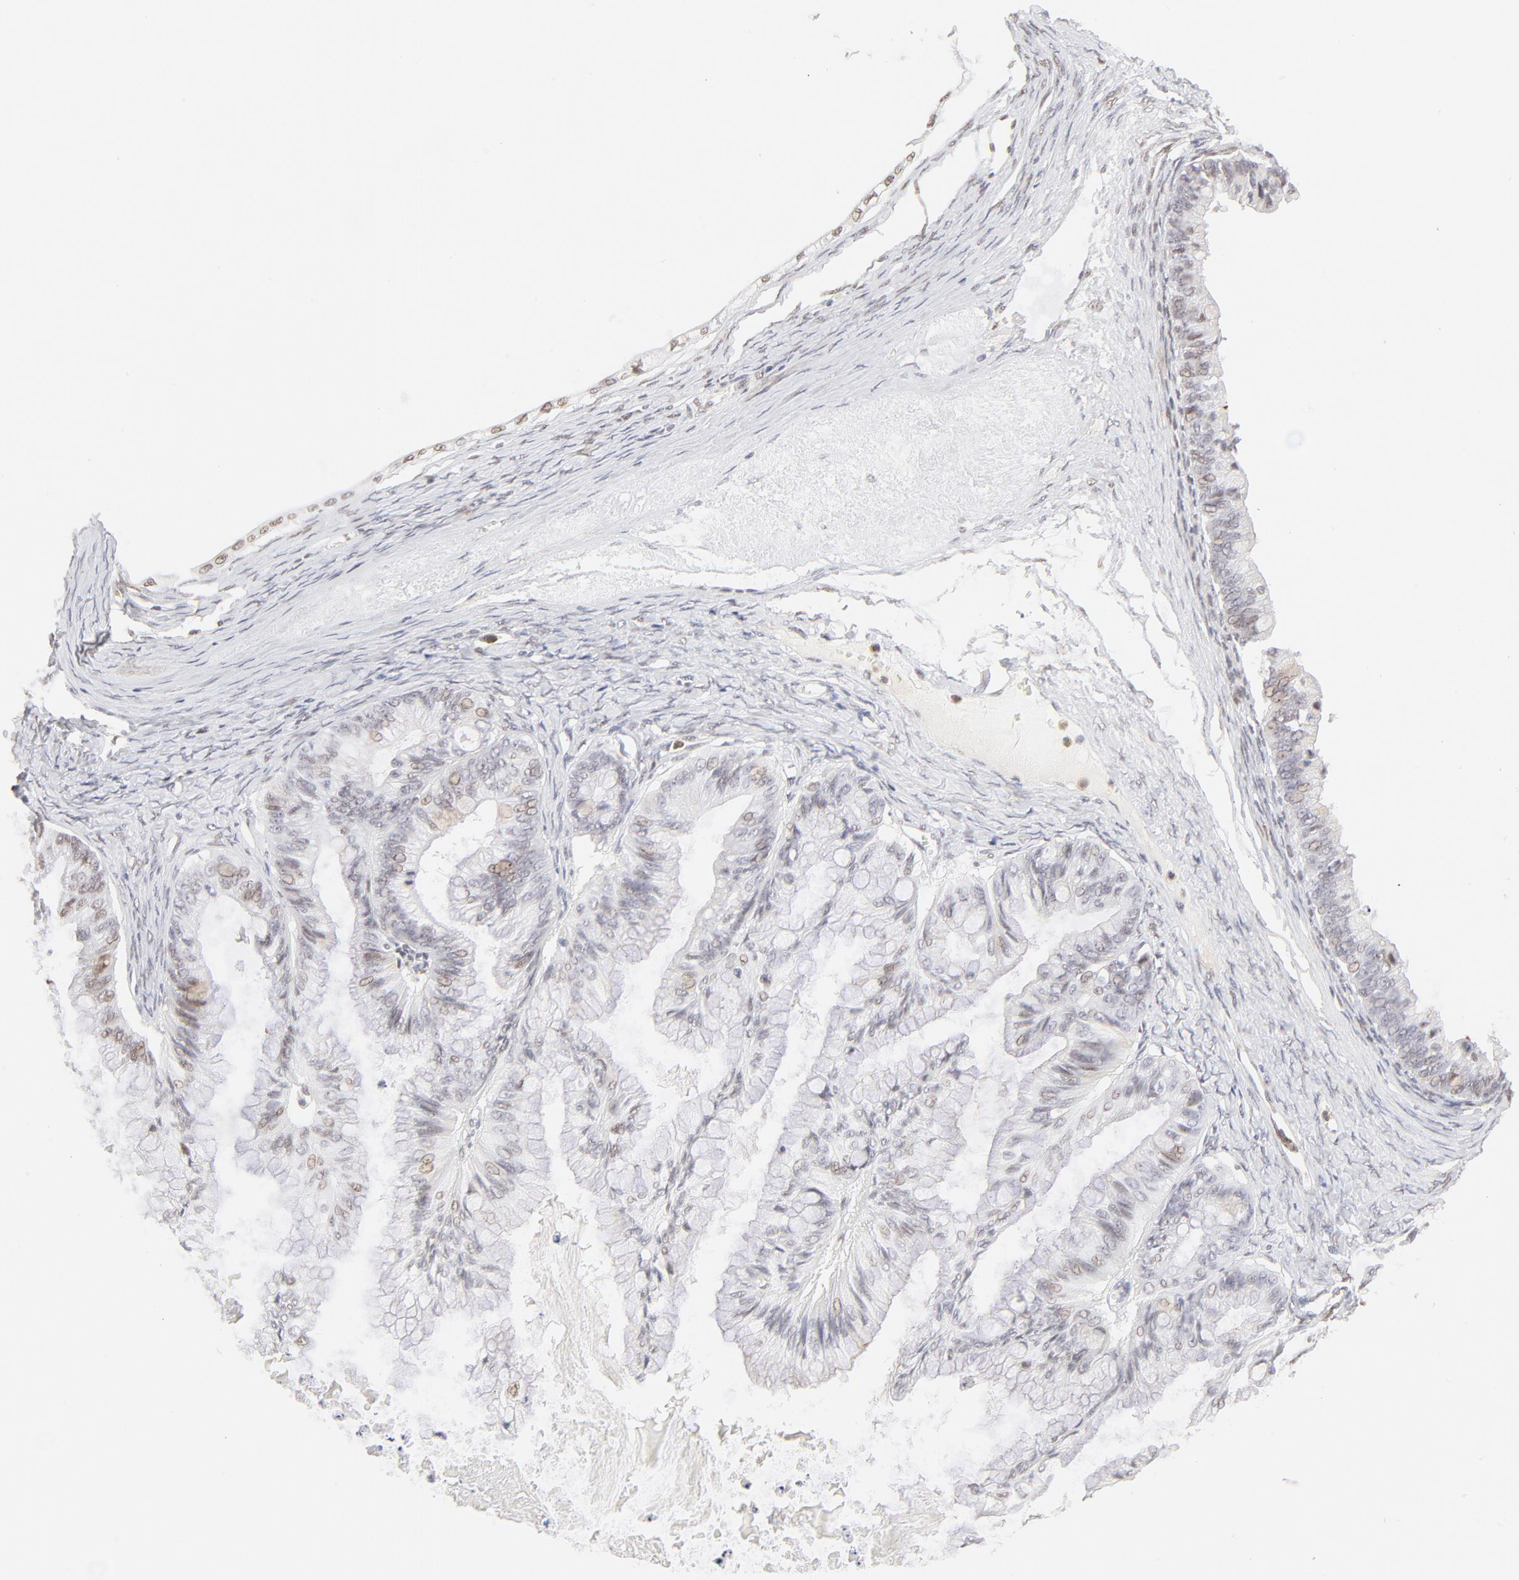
{"staining": {"intensity": "weak", "quantity": "<25%", "location": "nuclear"}, "tissue": "ovarian cancer", "cell_type": "Tumor cells", "image_type": "cancer", "snomed": [{"axis": "morphology", "description": "Cystadenocarcinoma, mucinous, NOS"}, {"axis": "topography", "description": "Ovary"}], "caption": "A micrograph of human ovarian cancer (mucinous cystadenocarcinoma) is negative for staining in tumor cells.", "gene": "PBX1", "patient": {"sex": "female", "age": 57}}